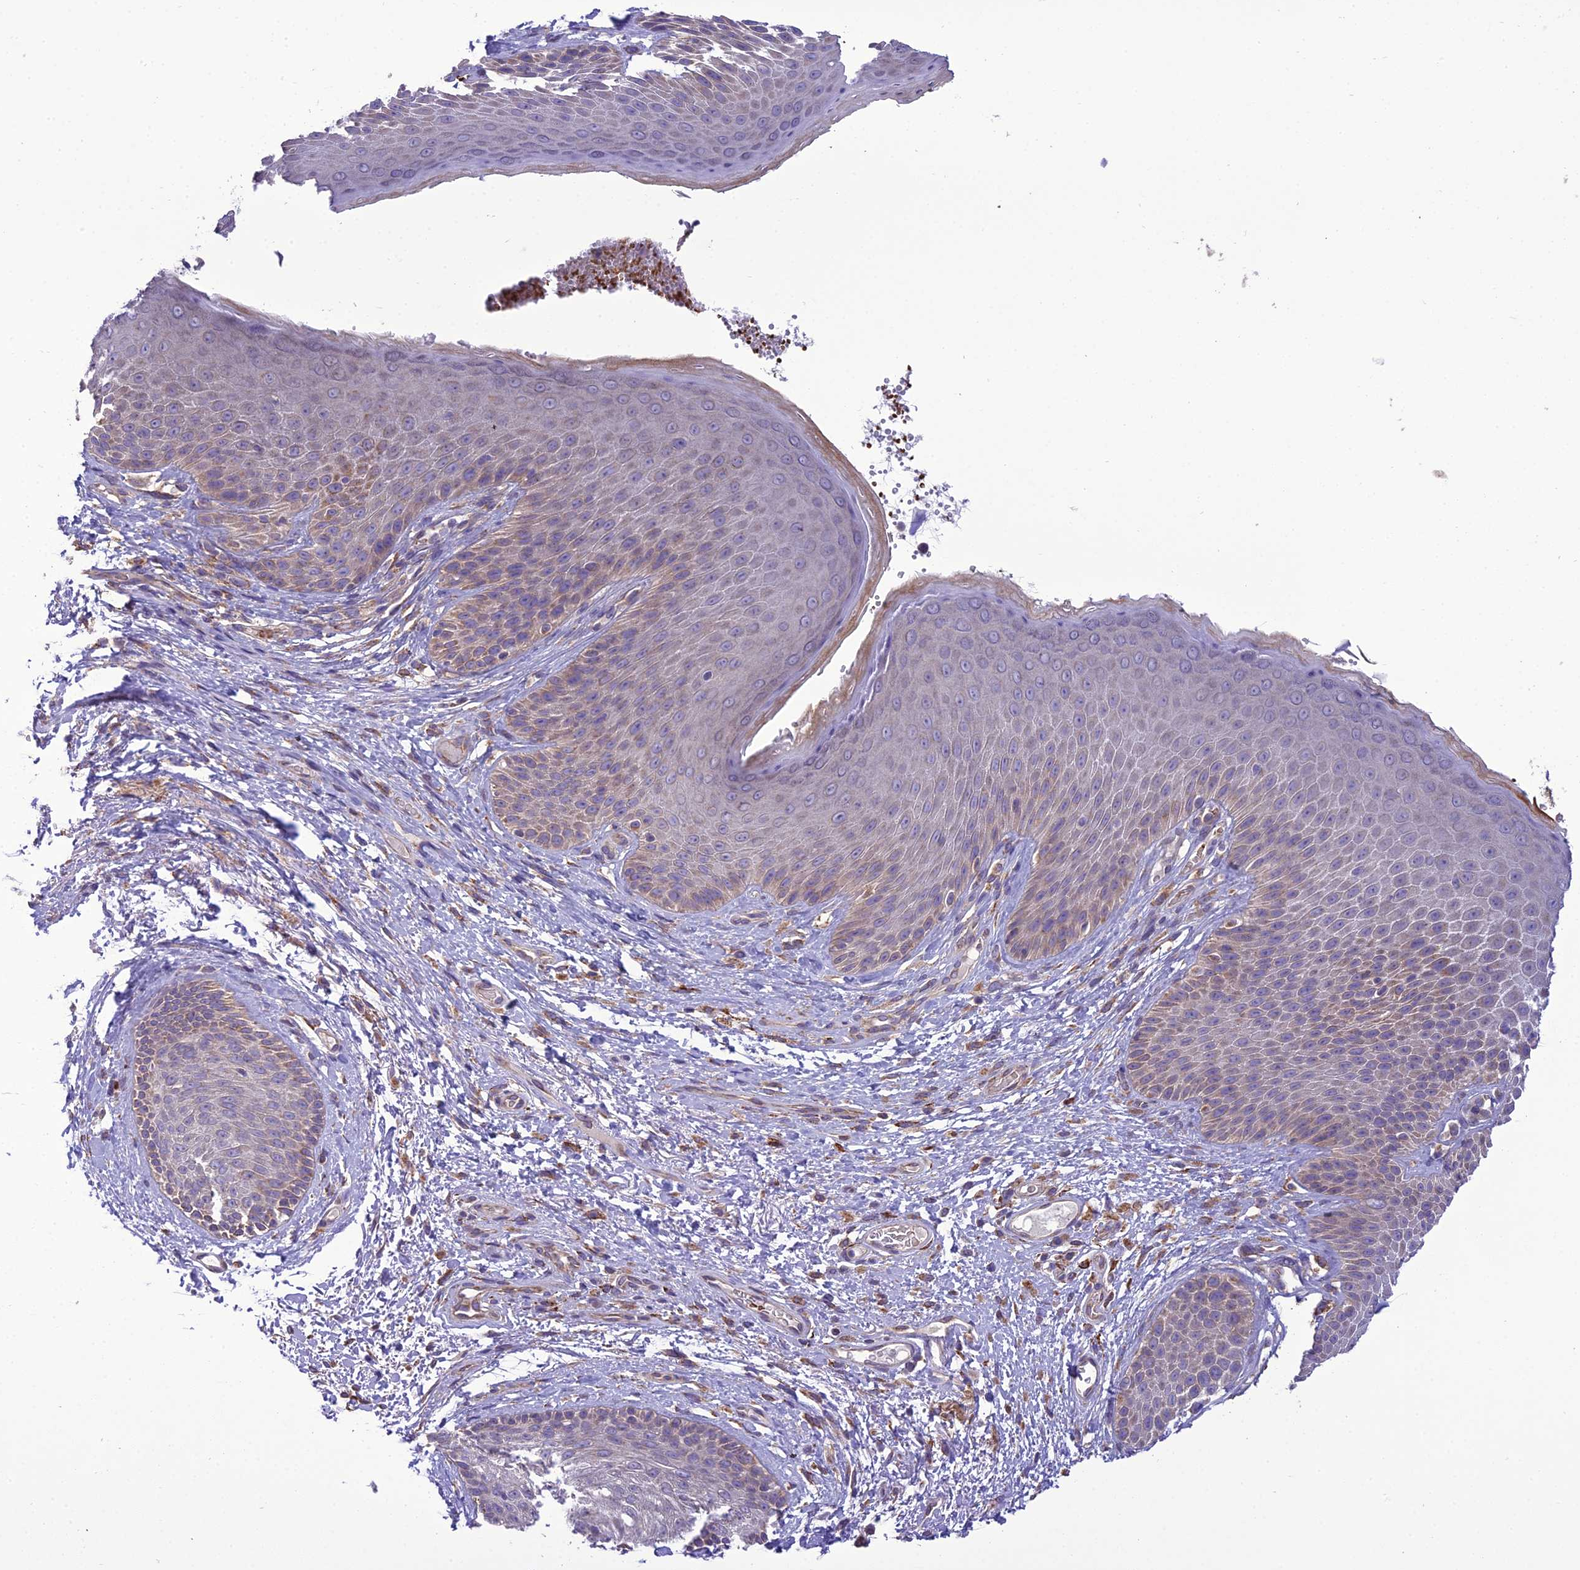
{"staining": {"intensity": "weak", "quantity": "25%-75%", "location": "cytoplasmic/membranous"}, "tissue": "skin", "cell_type": "Epidermal cells", "image_type": "normal", "snomed": [{"axis": "morphology", "description": "Normal tissue, NOS"}, {"axis": "topography", "description": "Anal"}], "caption": "Protein staining reveals weak cytoplasmic/membranous staining in about 25%-75% of epidermal cells in benign skin. Immunohistochemistry (ihc) stains the protein in brown and the nuclei are stained blue.", "gene": "ENSG00000260272", "patient": {"sex": "male", "age": 74}}